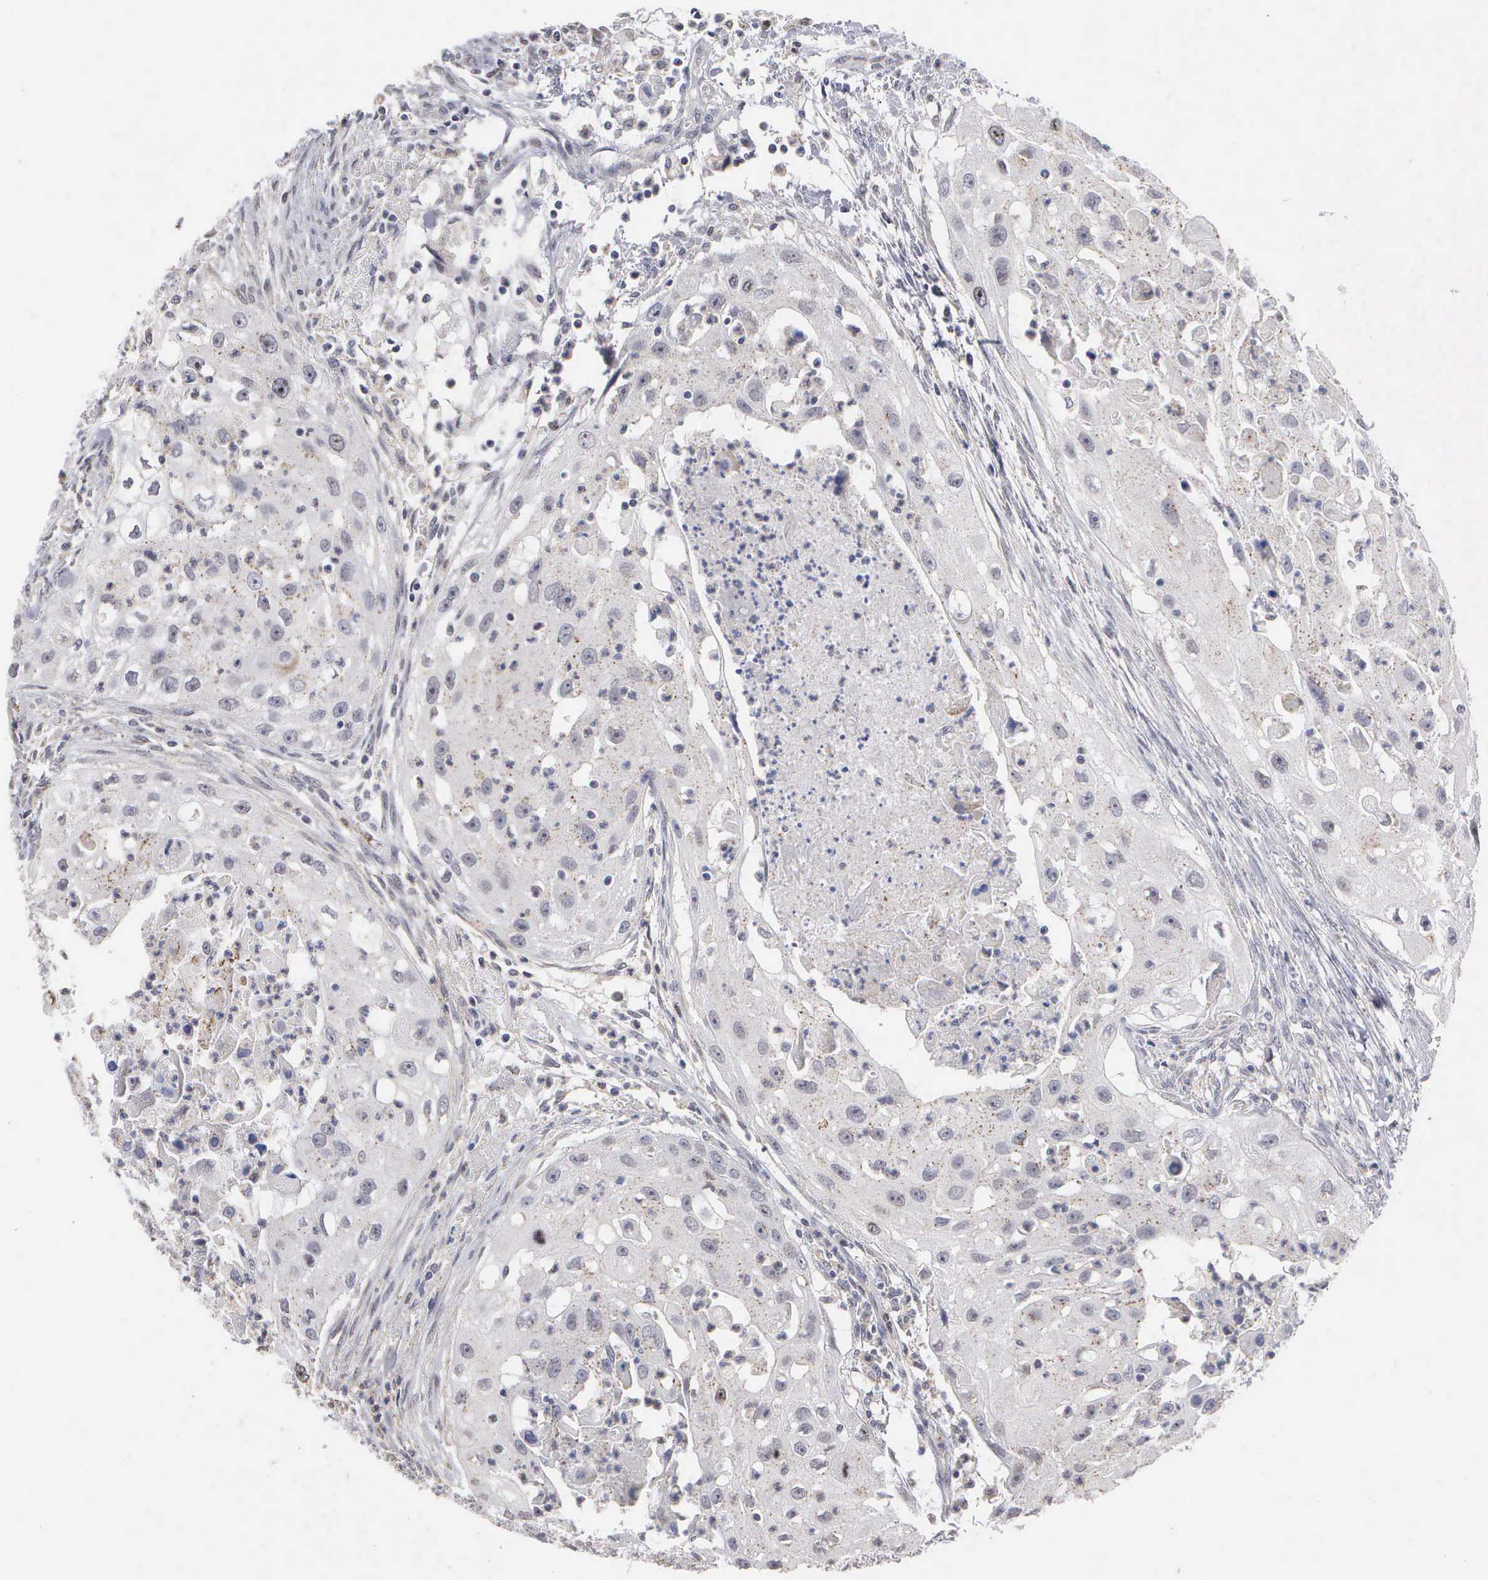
{"staining": {"intensity": "weak", "quantity": "25%-75%", "location": "cytoplasmic/membranous"}, "tissue": "head and neck cancer", "cell_type": "Tumor cells", "image_type": "cancer", "snomed": [{"axis": "morphology", "description": "Squamous cell carcinoma, NOS"}, {"axis": "topography", "description": "Head-Neck"}], "caption": "Tumor cells reveal low levels of weak cytoplasmic/membranous staining in about 25%-75% of cells in squamous cell carcinoma (head and neck).", "gene": "KDM6A", "patient": {"sex": "male", "age": 64}}